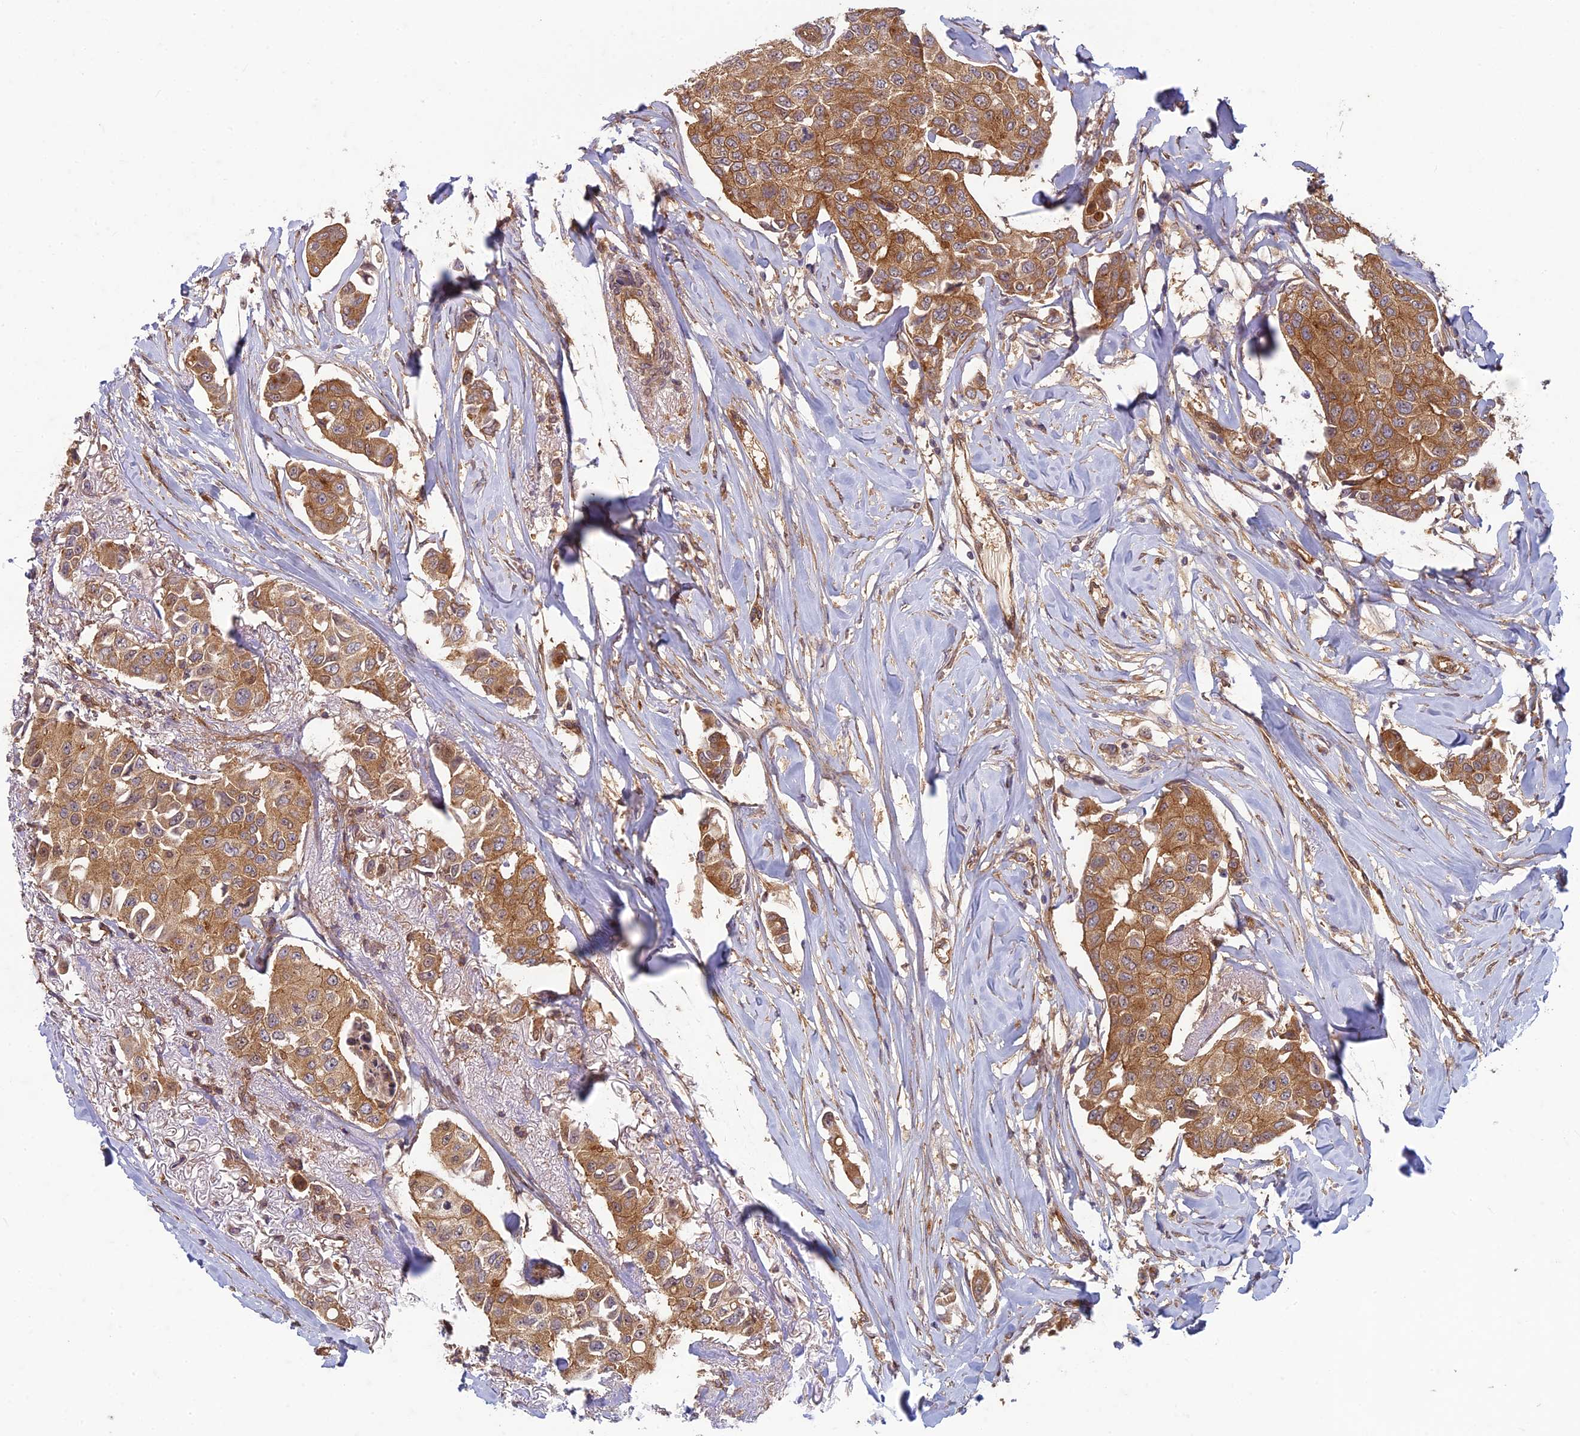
{"staining": {"intensity": "strong", "quantity": ">75%", "location": "cytoplasmic/membranous"}, "tissue": "breast cancer", "cell_type": "Tumor cells", "image_type": "cancer", "snomed": [{"axis": "morphology", "description": "Duct carcinoma"}, {"axis": "topography", "description": "Breast"}], "caption": "Brown immunohistochemical staining in human breast cancer demonstrates strong cytoplasmic/membranous staining in about >75% of tumor cells.", "gene": "TCF25", "patient": {"sex": "female", "age": 80}}